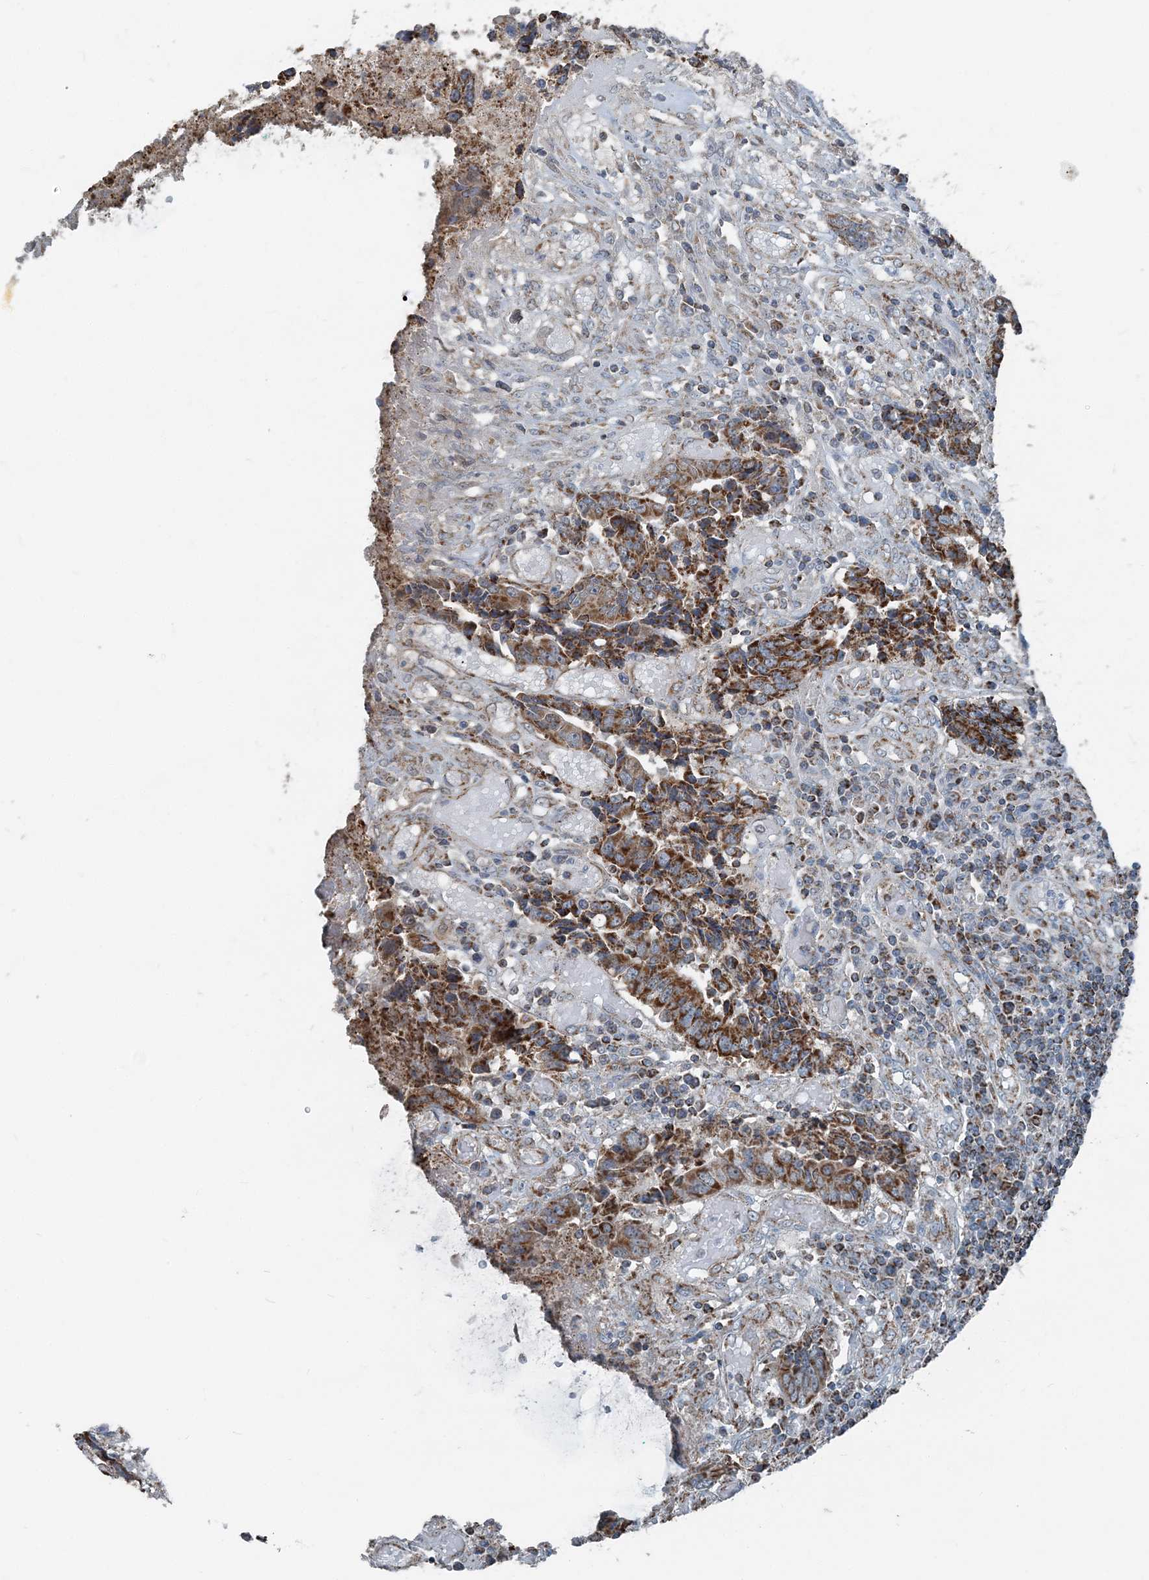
{"staining": {"intensity": "strong", "quantity": ">75%", "location": "cytoplasmic/membranous"}, "tissue": "colorectal cancer", "cell_type": "Tumor cells", "image_type": "cancer", "snomed": [{"axis": "morphology", "description": "Adenocarcinoma, NOS"}, {"axis": "topography", "description": "Rectum"}], "caption": "Human colorectal cancer (adenocarcinoma) stained for a protein (brown) demonstrates strong cytoplasmic/membranous positive staining in about >75% of tumor cells.", "gene": "SUCLG1", "patient": {"sex": "male", "age": 84}}